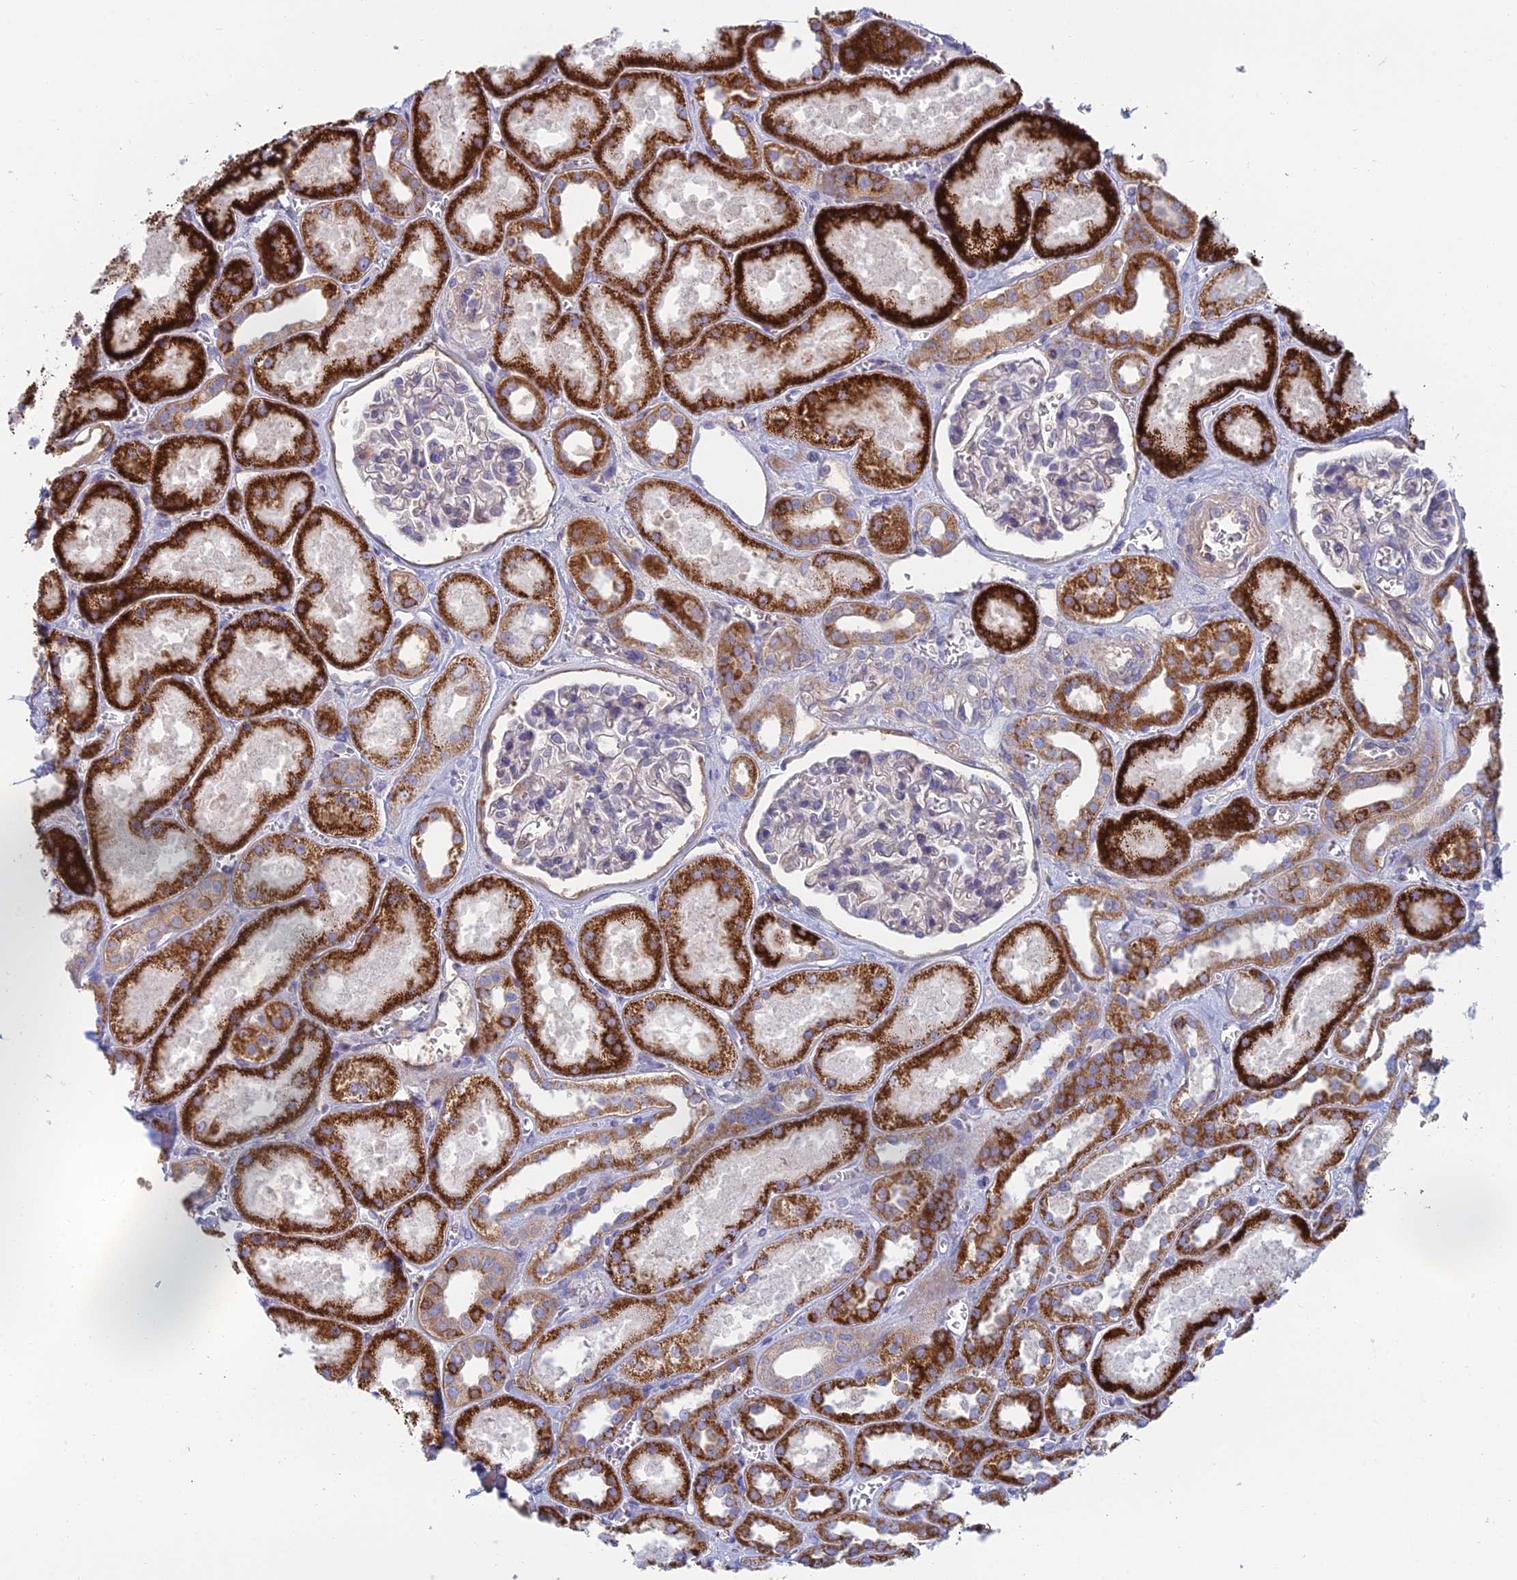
{"staining": {"intensity": "negative", "quantity": "none", "location": "none"}, "tissue": "kidney", "cell_type": "Cells in glomeruli", "image_type": "normal", "snomed": [{"axis": "morphology", "description": "Normal tissue, NOS"}, {"axis": "morphology", "description": "Adenocarcinoma, NOS"}, {"axis": "topography", "description": "Kidney"}], "caption": "This is an IHC photomicrograph of normal kidney. There is no expression in cells in glomeruli.", "gene": "IFTAP", "patient": {"sex": "female", "age": 68}}